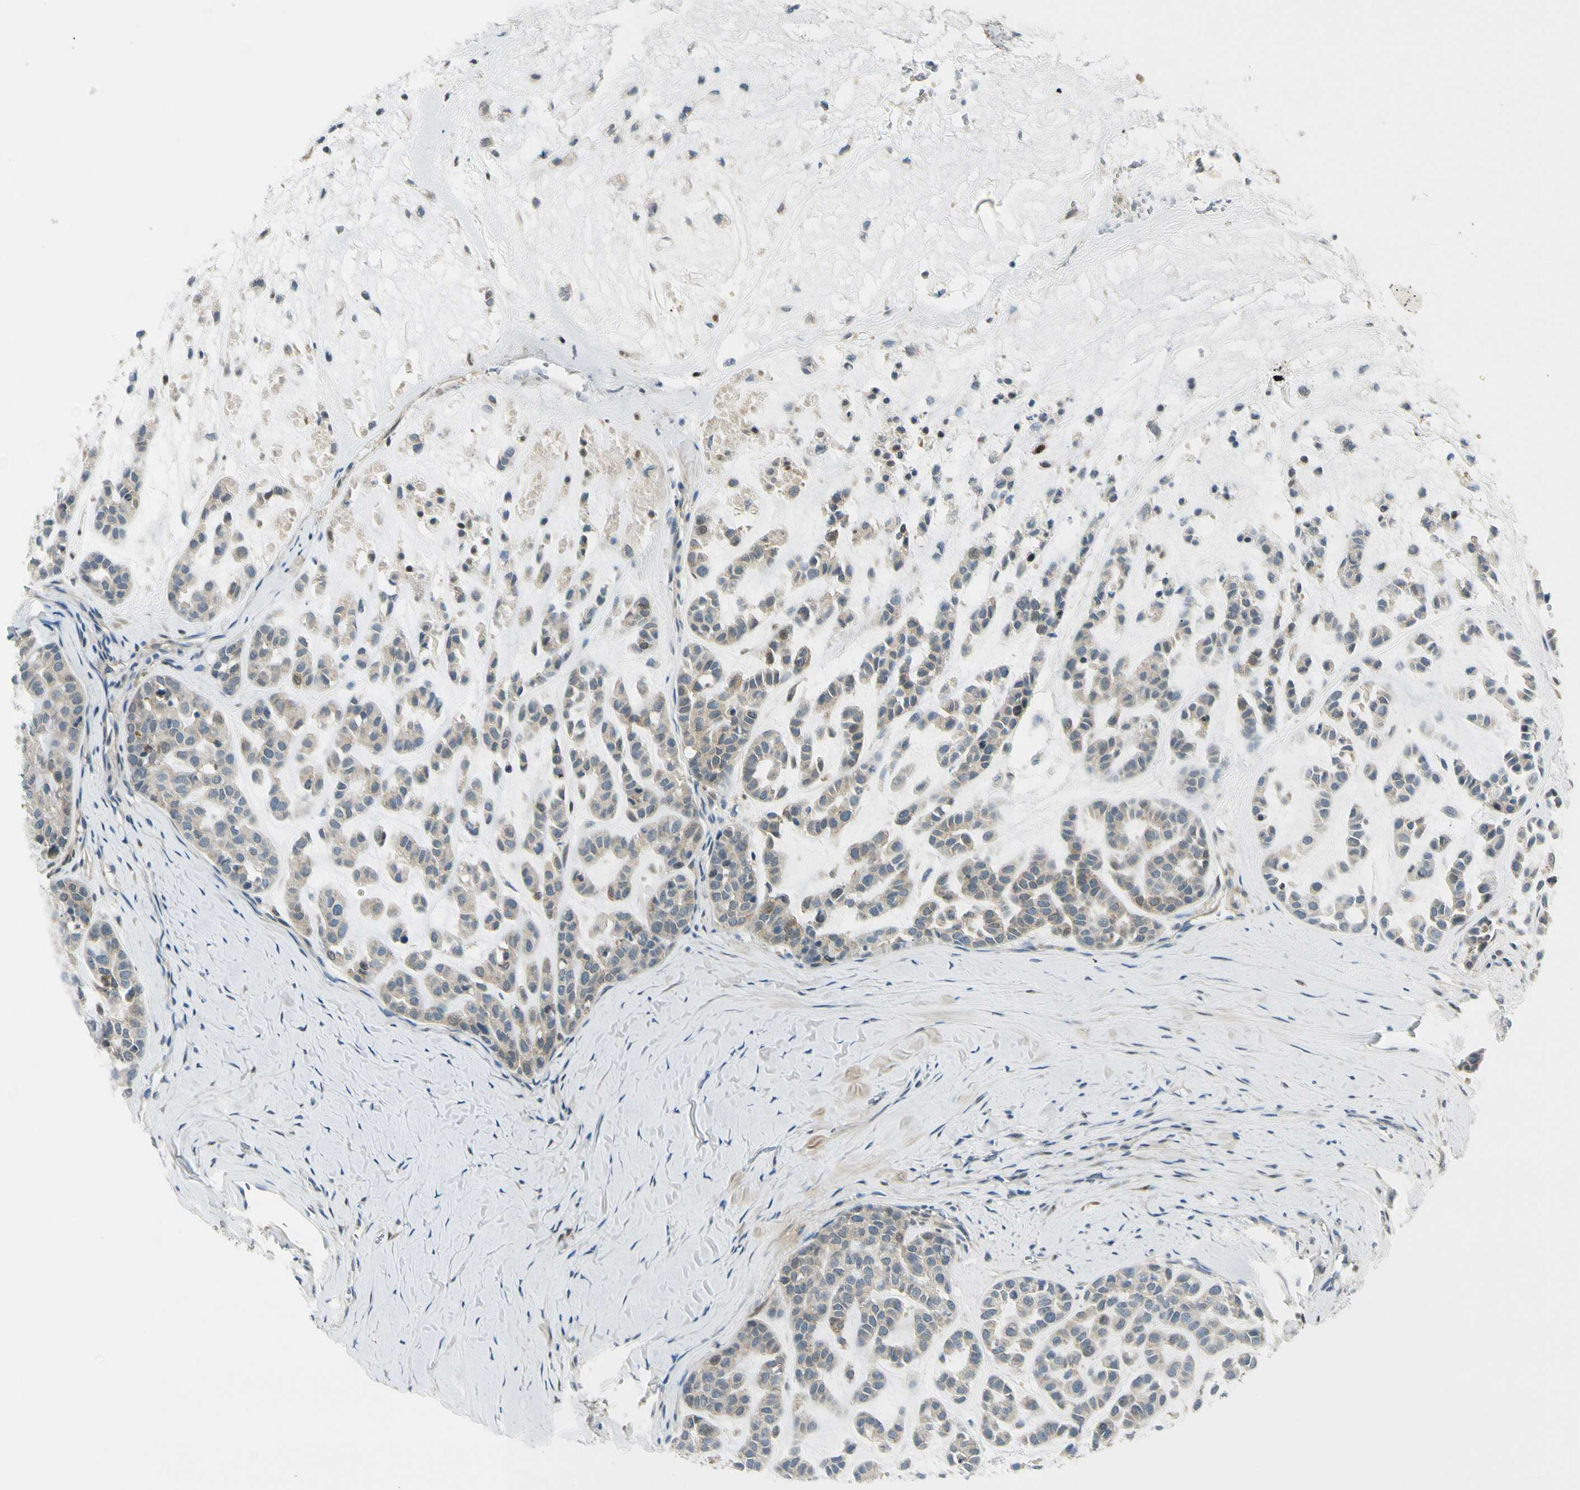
{"staining": {"intensity": "weak", "quantity": ">75%", "location": "cytoplasmic/membranous"}, "tissue": "head and neck cancer", "cell_type": "Tumor cells", "image_type": "cancer", "snomed": [{"axis": "morphology", "description": "Adenocarcinoma, NOS"}, {"axis": "morphology", "description": "Adenoma, NOS"}, {"axis": "topography", "description": "Head-Neck"}], "caption": "Tumor cells reveal low levels of weak cytoplasmic/membranous staining in approximately >75% of cells in head and neck cancer. (DAB IHC with brightfield microscopy, high magnification).", "gene": "FHL2", "patient": {"sex": "female", "age": 55}}